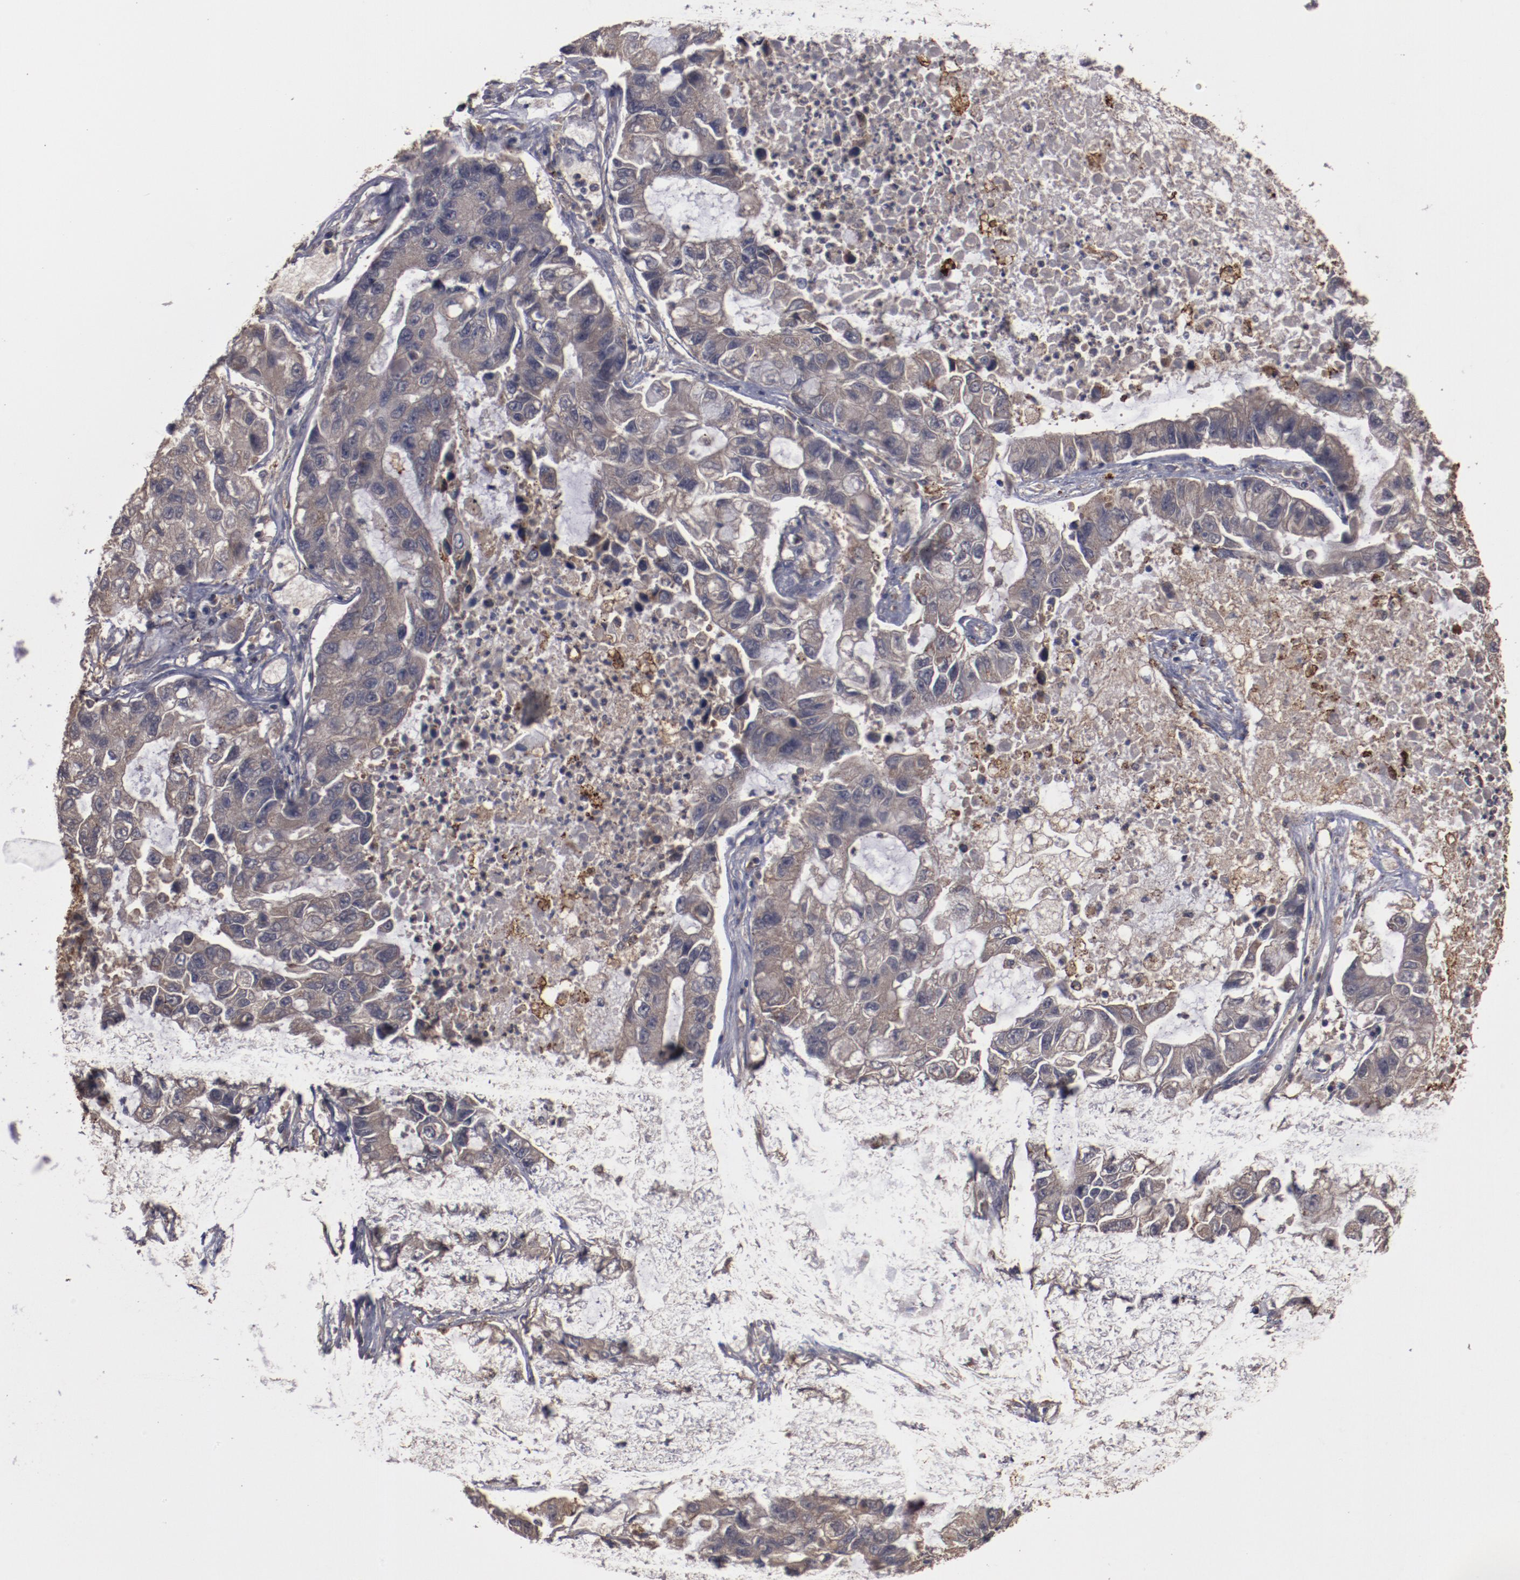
{"staining": {"intensity": "moderate", "quantity": ">75%", "location": "cytoplasmic/membranous"}, "tissue": "lung cancer", "cell_type": "Tumor cells", "image_type": "cancer", "snomed": [{"axis": "morphology", "description": "Adenocarcinoma, NOS"}, {"axis": "topography", "description": "Lung"}], "caption": "Immunohistochemical staining of lung cancer (adenocarcinoma) demonstrates medium levels of moderate cytoplasmic/membranous positivity in approximately >75% of tumor cells.", "gene": "LRRC75B", "patient": {"sex": "female", "age": 51}}